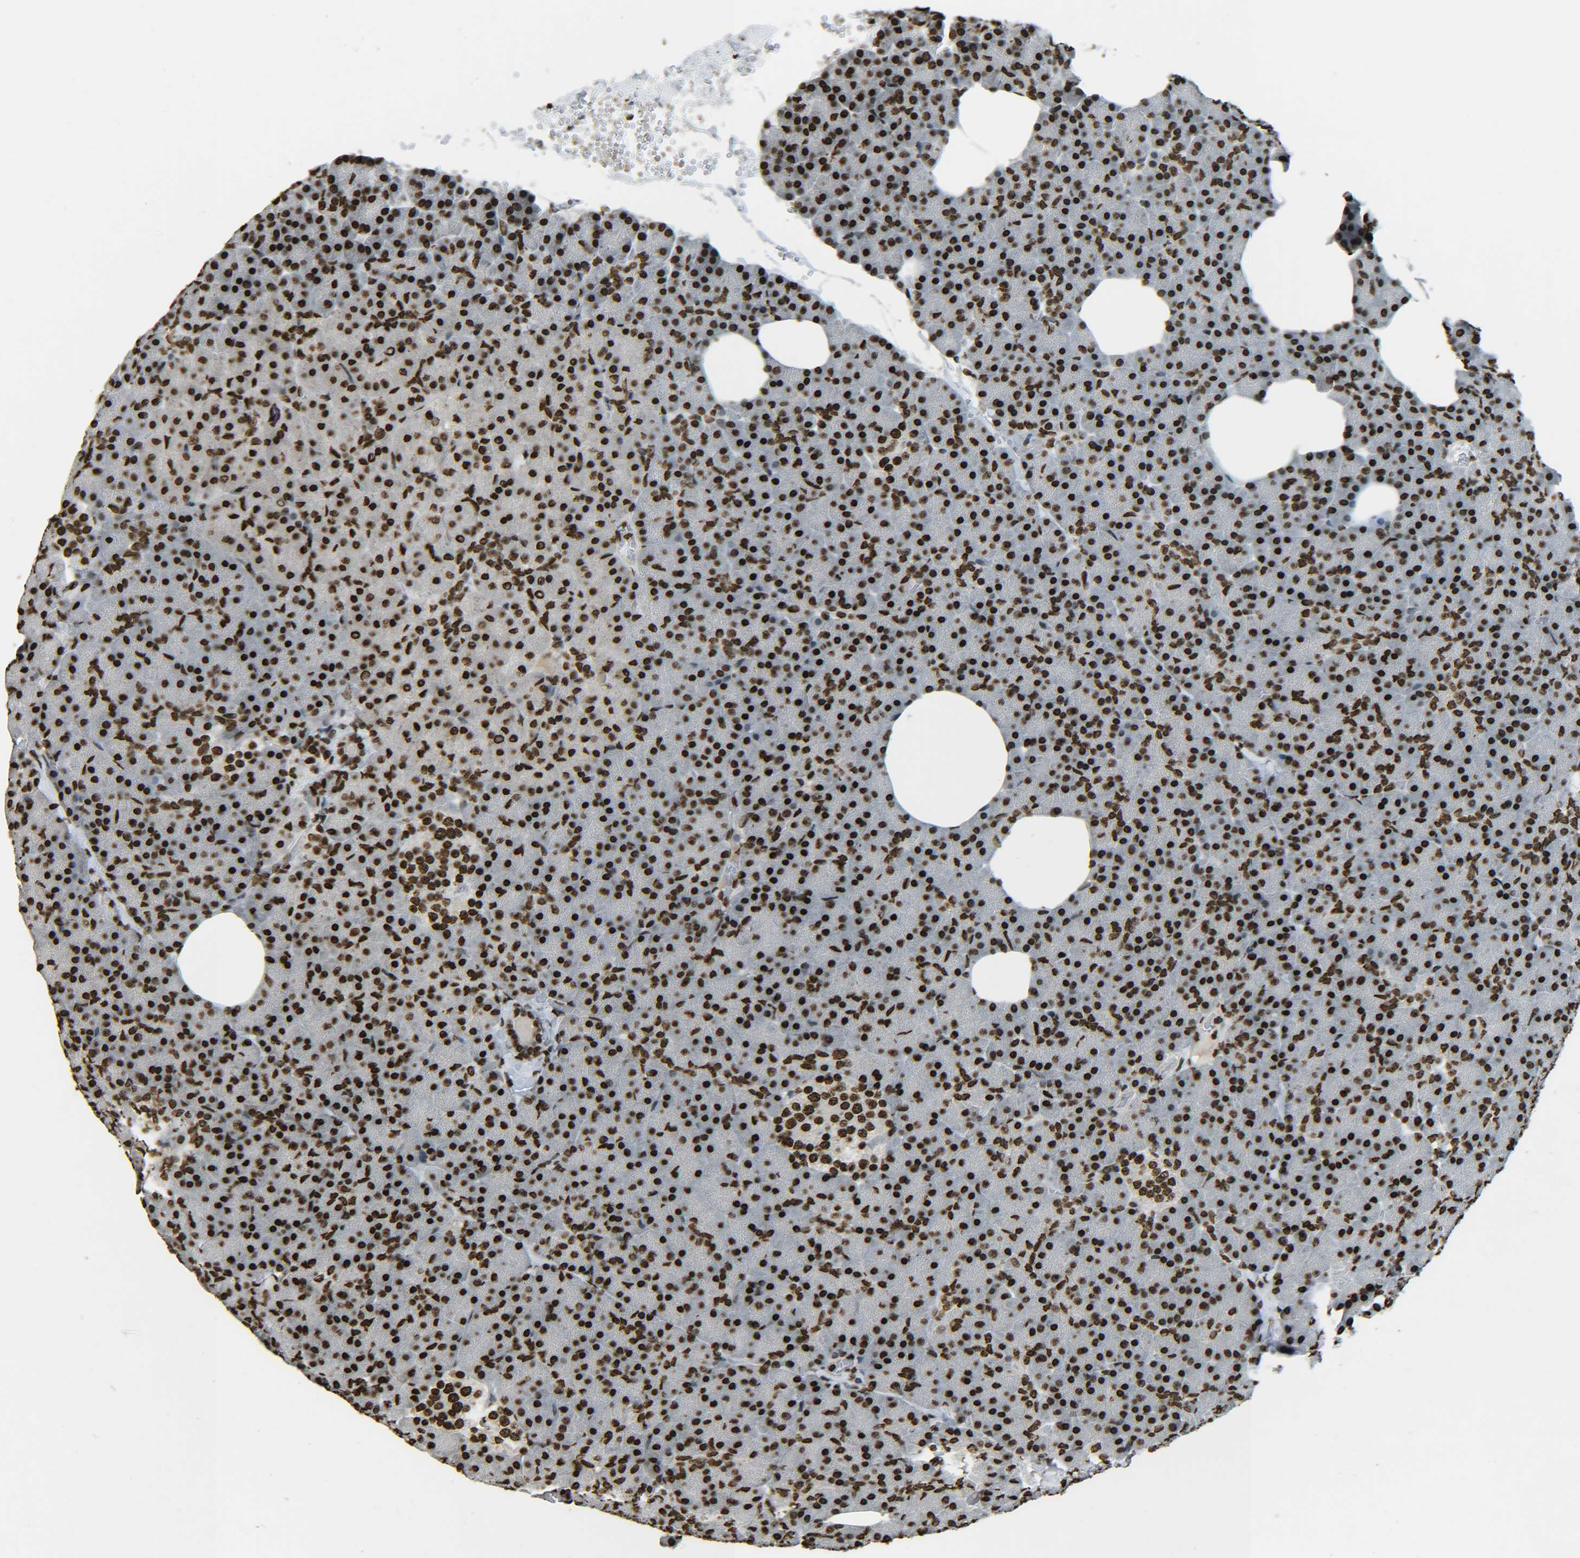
{"staining": {"intensity": "strong", "quantity": ">75%", "location": "nuclear"}, "tissue": "pancreas", "cell_type": "Exocrine glandular cells", "image_type": "normal", "snomed": [{"axis": "morphology", "description": "Normal tissue, NOS"}, {"axis": "topography", "description": "Pancreas"}], "caption": "DAB (3,3'-diaminobenzidine) immunohistochemical staining of unremarkable pancreas reveals strong nuclear protein expression in about >75% of exocrine glandular cells. (DAB IHC with brightfield microscopy, high magnification).", "gene": "H4C16", "patient": {"sex": "female", "age": 35}}